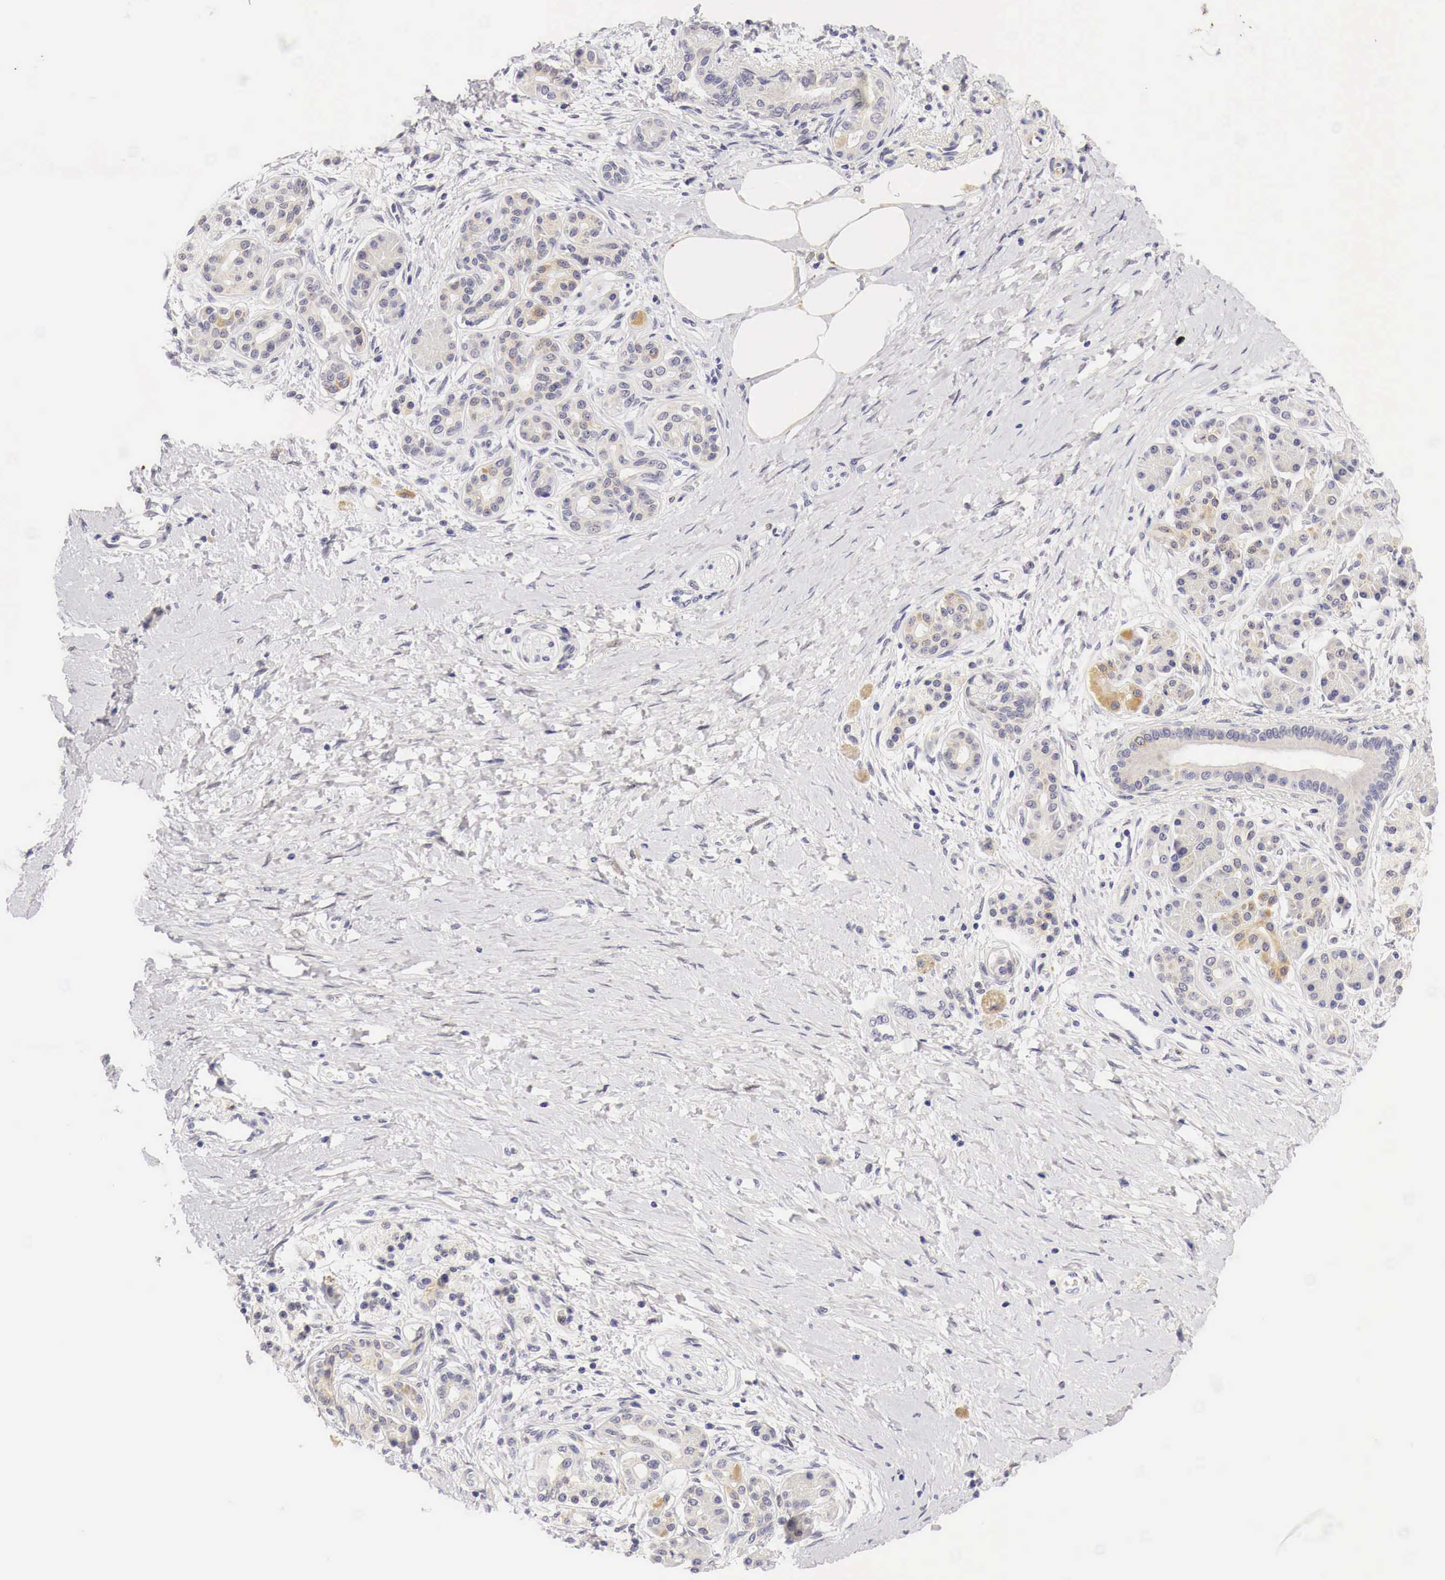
{"staining": {"intensity": "negative", "quantity": "none", "location": "none"}, "tissue": "pancreatic cancer", "cell_type": "Tumor cells", "image_type": "cancer", "snomed": [{"axis": "morphology", "description": "Adenocarcinoma, NOS"}, {"axis": "topography", "description": "Pancreas"}], "caption": "The micrograph displays no staining of tumor cells in pancreatic cancer (adenocarcinoma).", "gene": "CASP3", "patient": {"sex": "female", "age": 66}}